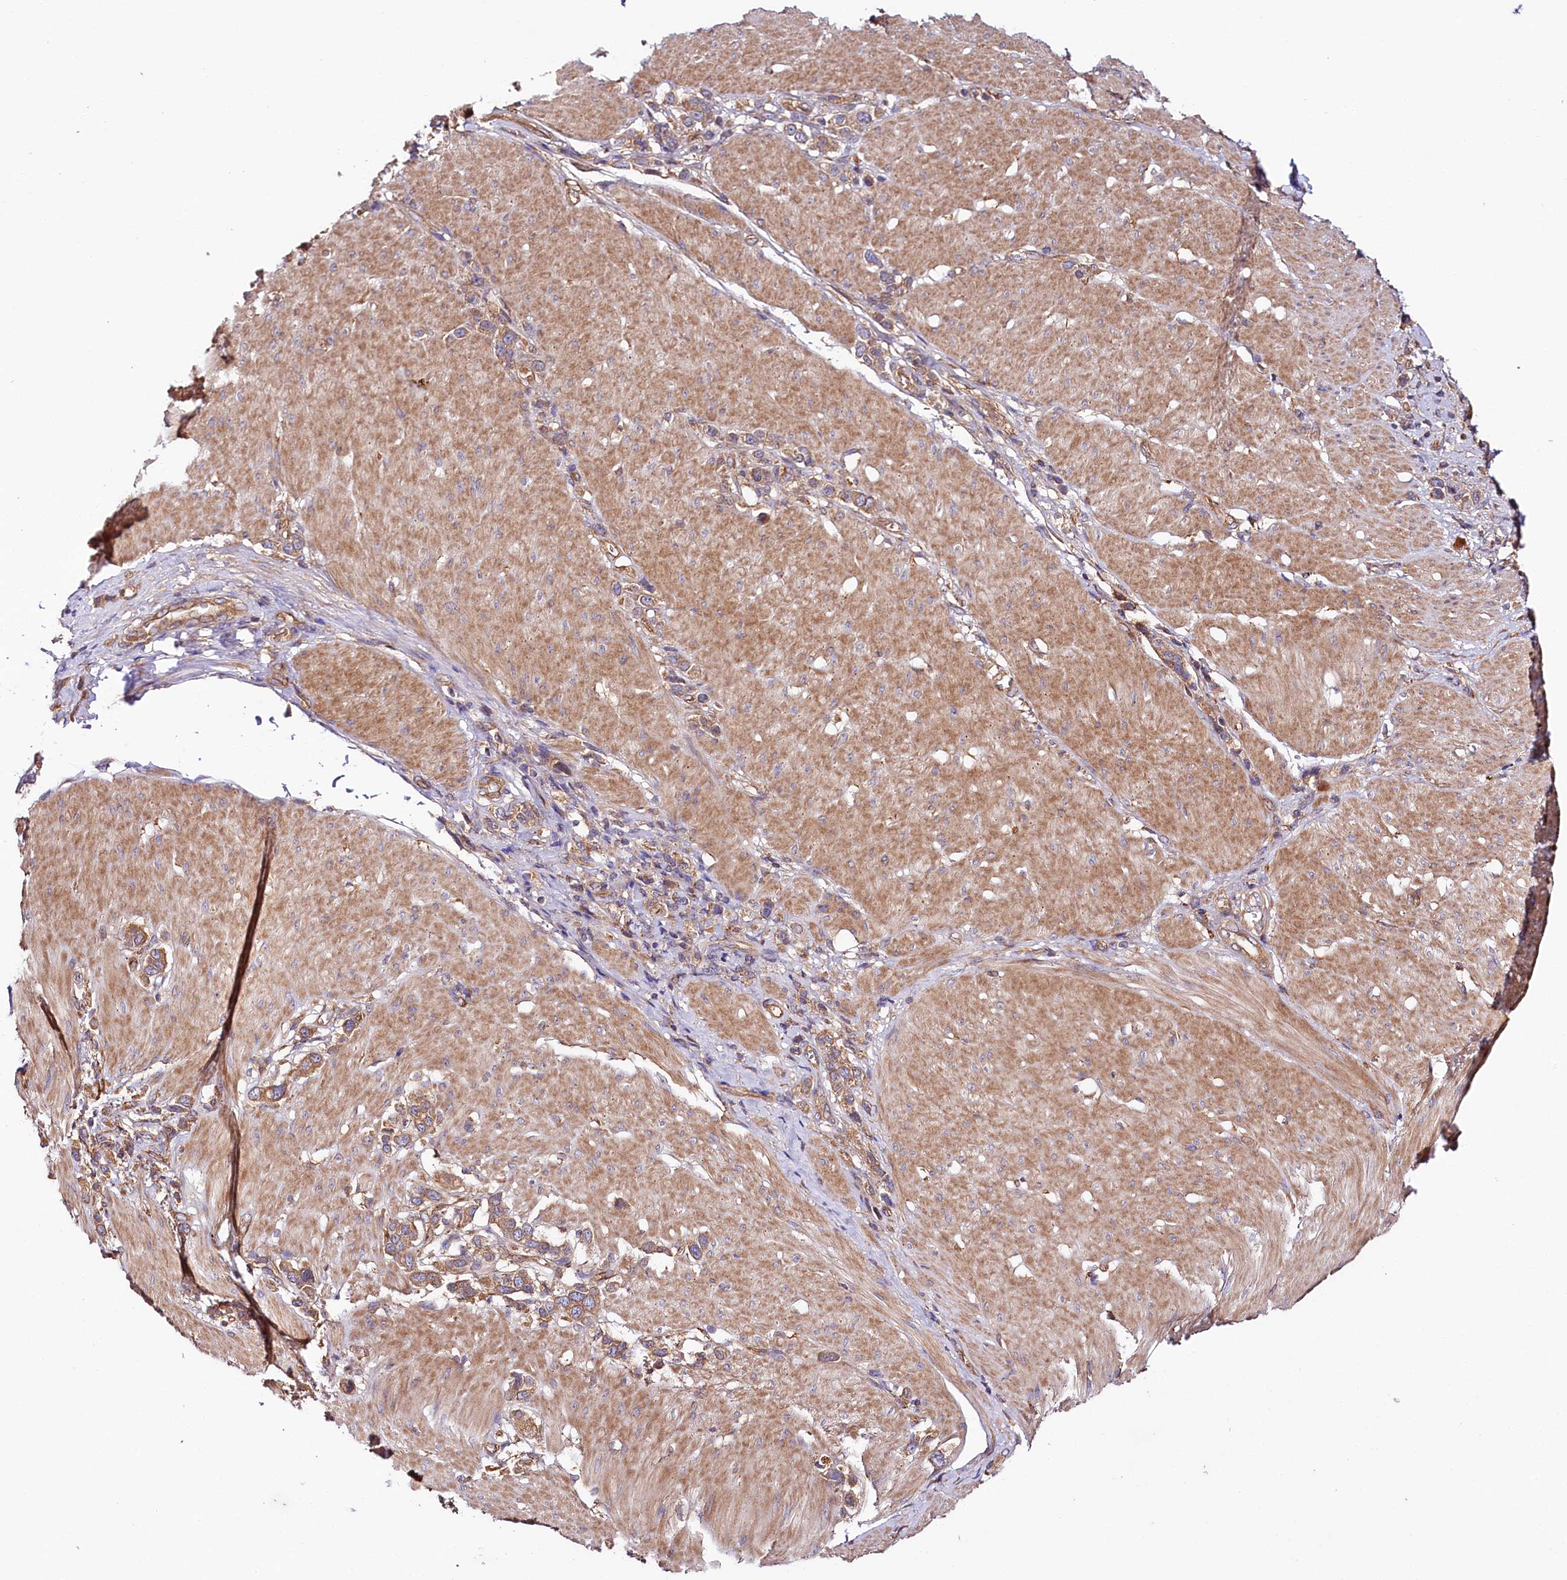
{"staining": {"intensity": "moderate", "quantity": ">75%", "location": "cytoplasmic/membranous"}, "tissue": "stomach cancer", "cell_type": "Tumor cells", "image_type": "cancer", "snomed": [{"axis": "morphology", "description": "Normal tissue, NOS"}, {"axis": "morphology", "description": "Adenocarcinoma, NOS"}, {"axis": "topography", "description": "Stomach, upper"}, {"axis": "topography", "description": "Stomach"}], "caption": "About >75% of tumor cells in stomach cancer demonstrate moderate cytoplasmic/membranous protein expression as visualized by brown immunohistochemical staining.", "gene": "CEP295", "patient": {"sex": "female", "age": 65}}